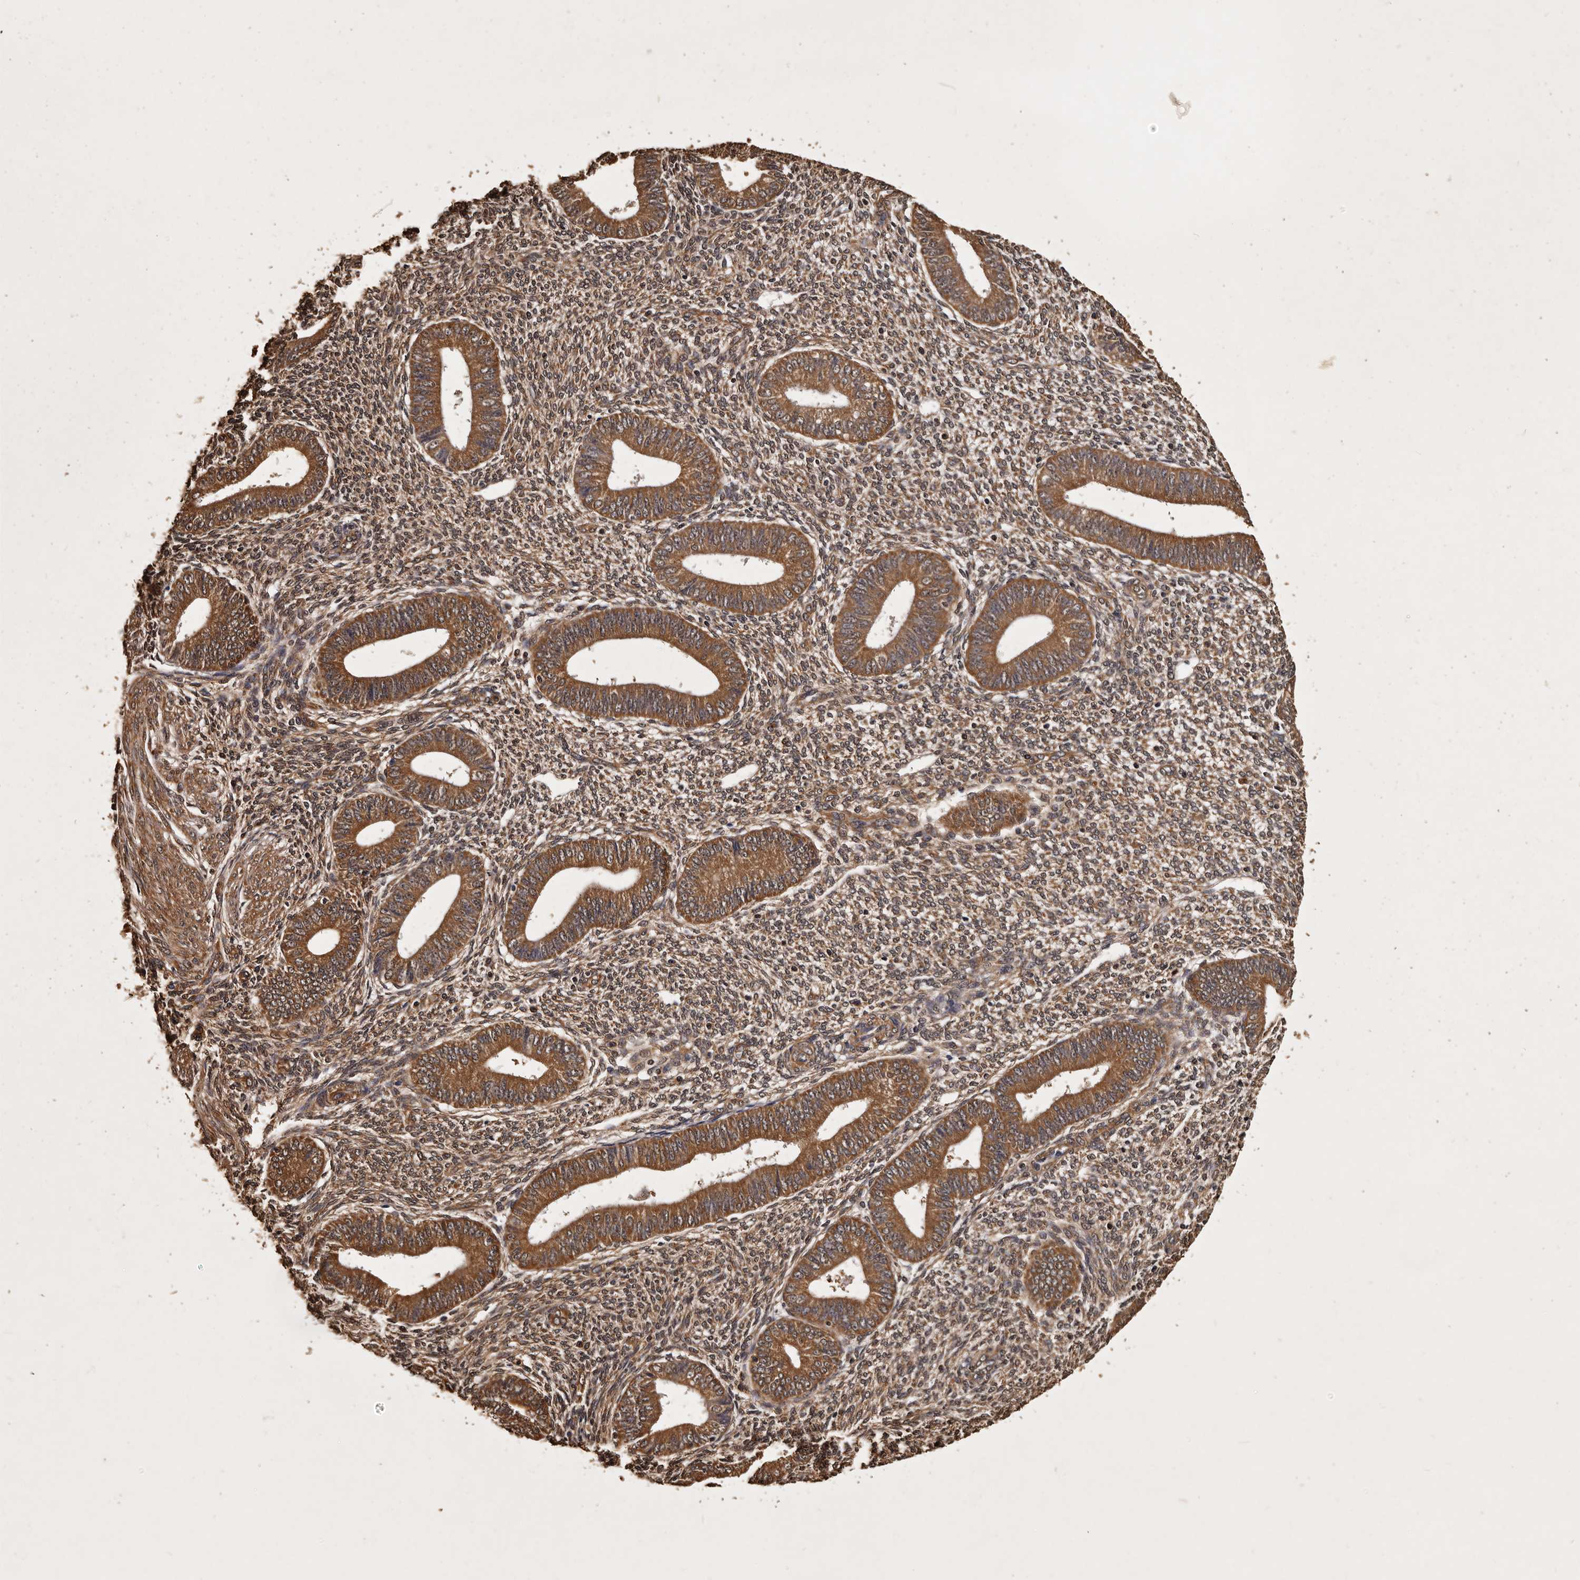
{"staining": {"intensity": "moderate", "quantity": "25%-75%", "location": "cytoplasmic/membranous"}, "tissue": "endometrium", "cell_type": "Cells in endometrial stroma", "image_type": "normal", "snomed": [{"axis": "morphology", "description": "Normal tissue, NOS"}, {"axis": "topography", "description": "Endometrium"}], "caption": "Endometrium stained with DAB immunohistochemistry shows medium levels of moderate cytoplasmic/membranous staining in about 25%-75% of cells in endometrial stroma. (DAB IHC, brown staining for protein, blue staining for nuclei).", "gene": "PARS2", "patient": {"sex": "female", "age": 46}}